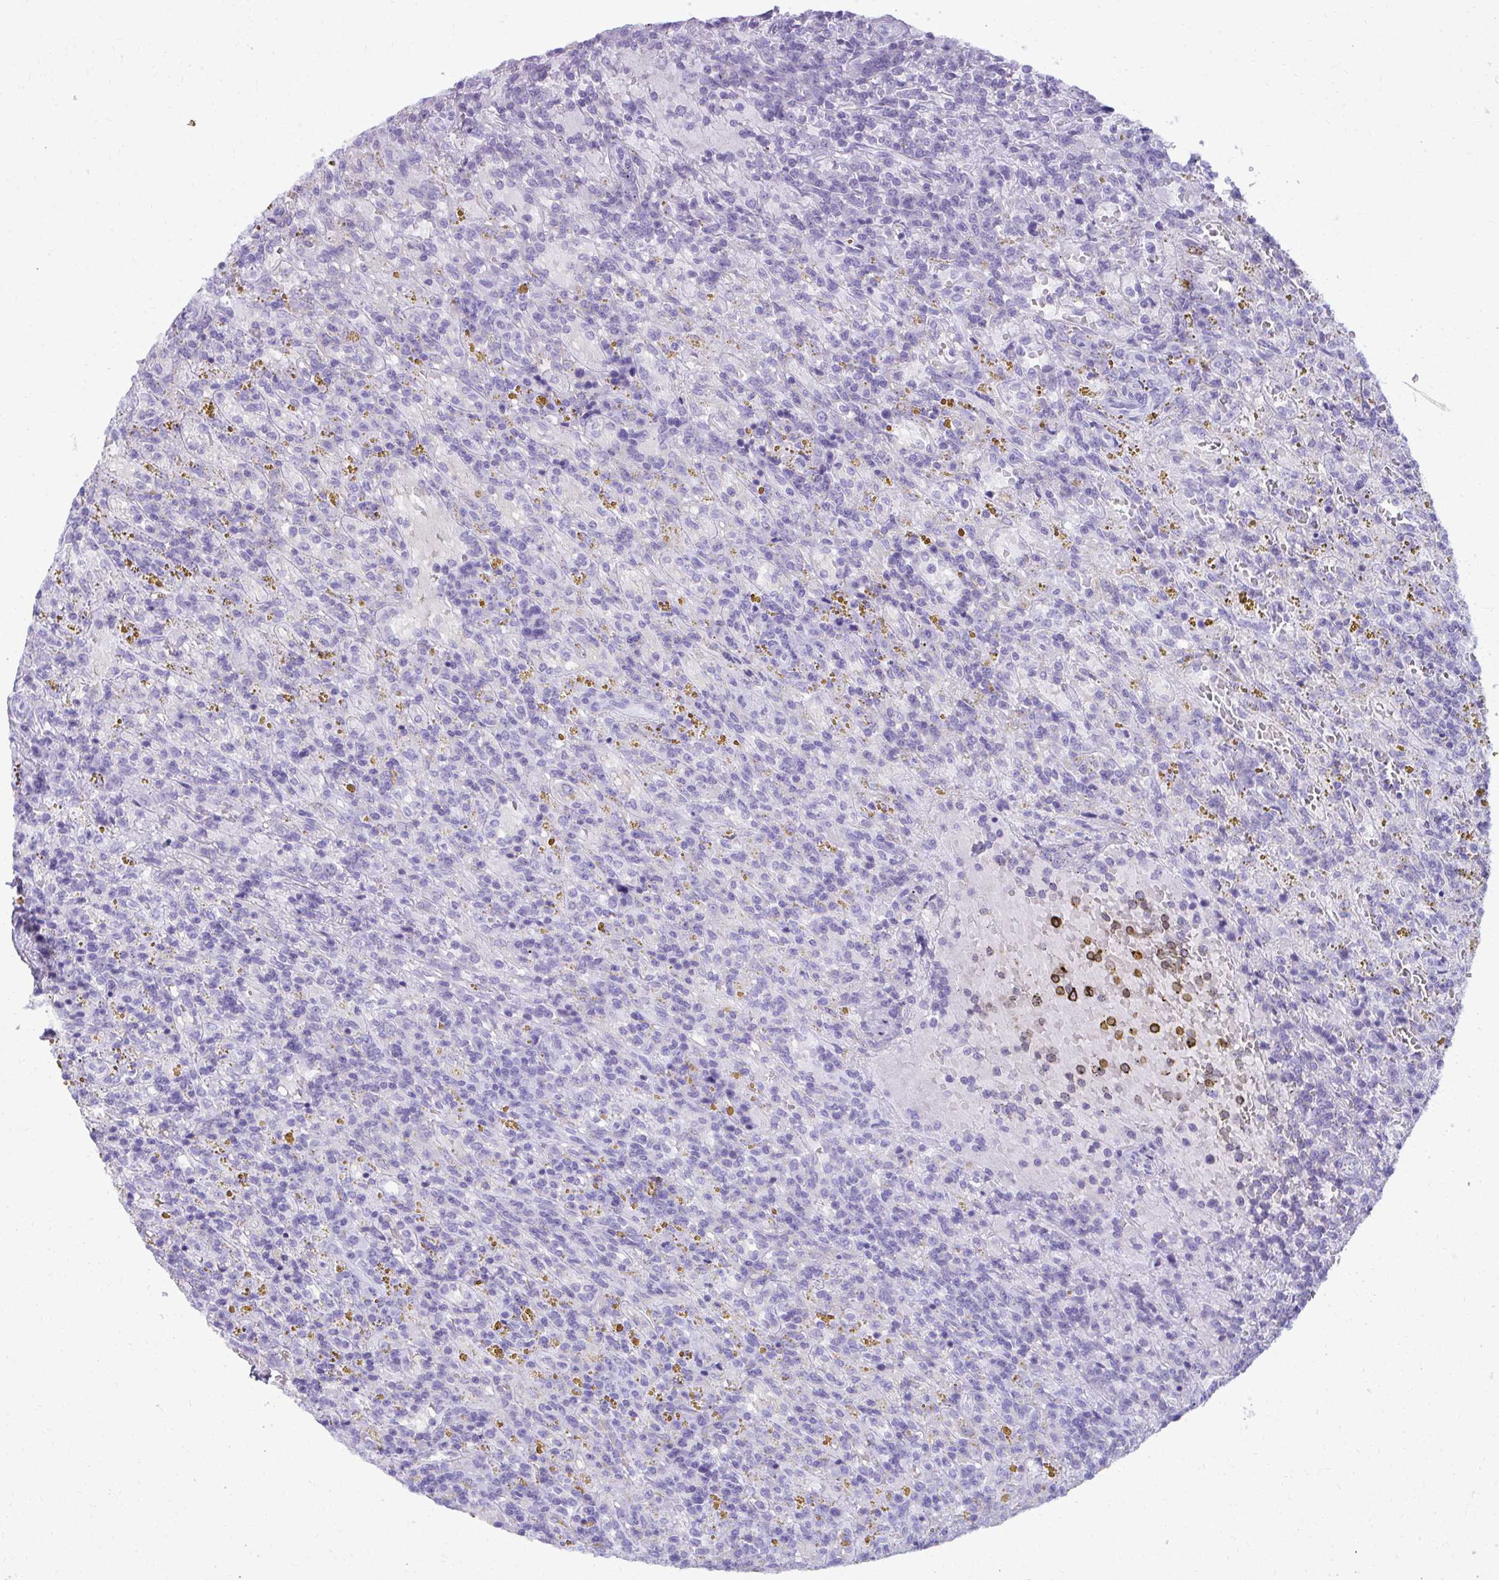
{"staining": {"intensity": "negative", "quantity": "none", "location": "none"}, "tissue": "lymphoma", "cell_type": "Tumor cells", "image_type": "cancer", "snomed": [{"axis": "morphology", "description": "Malignant lymphoma, non-Hodgkin's type, Low grade"}, {"axis": "topography", "description": "Spleen"}], "caption": "An immunohistochemistry photomicrograph of lymphoma is shown. There is no staining in tumor cells of lymphoma.", "gene": "MAF1", "patient": {"sex": "female", "age": 65}}